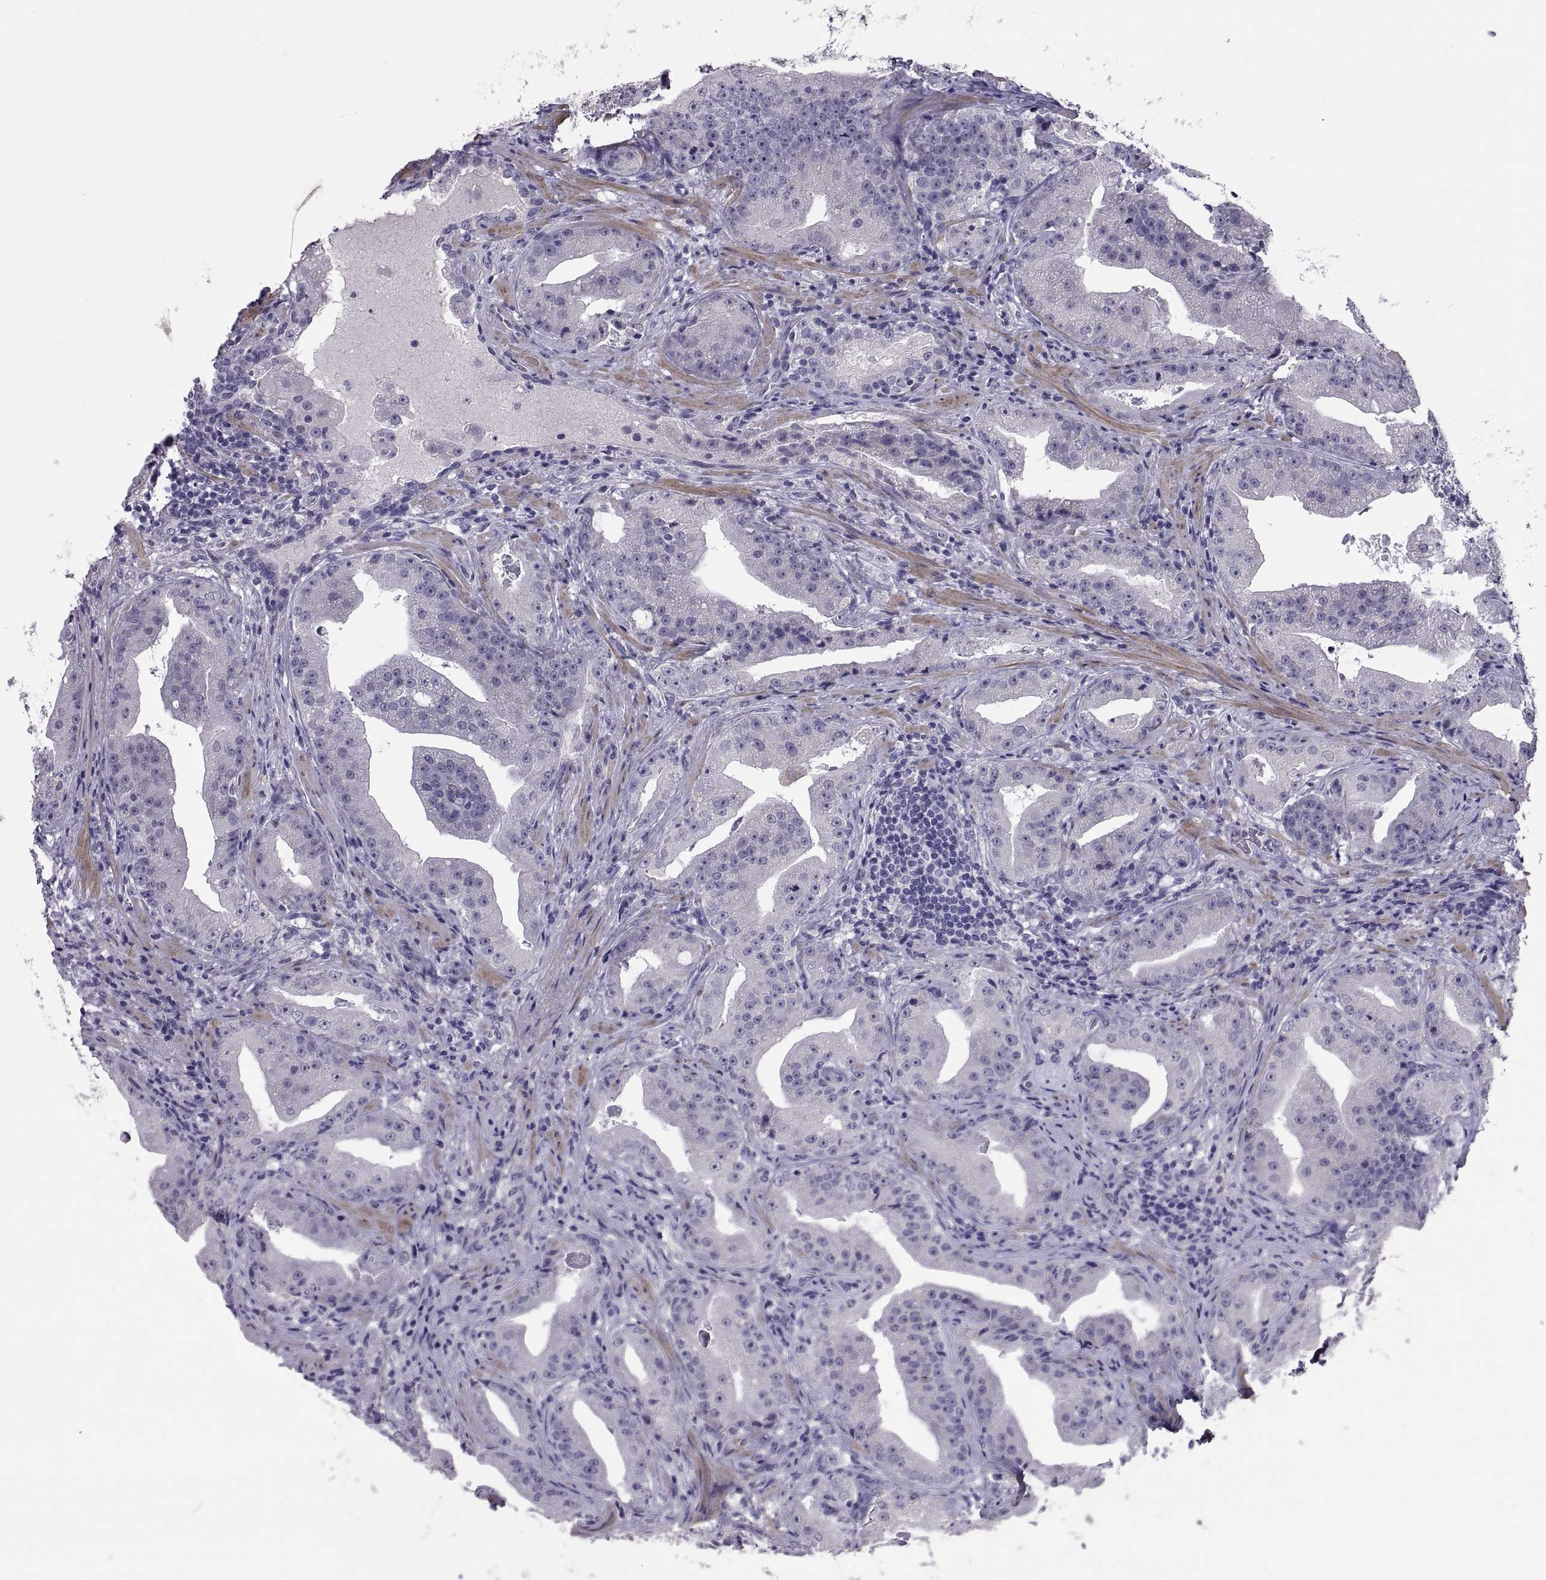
{"staining": {"intensity": "negative", "quantity": "none", "location": "none"}, "tissue": "prostate cancer", "cell_type": "Tumor cells", "image_type": "cancer", "snomed": [{"axis": "morphology", "description": "Adenocarcinoma, Low grade"}, {"axis": "topography", "description": "Prostate"}], "caption": "This is an immunohistochemistry (IHC) micrograph of prostate cancer. There is no expression in tumor cells.", "gene": "IGSF1", "patient": {"sex": "male", "age": 62}}